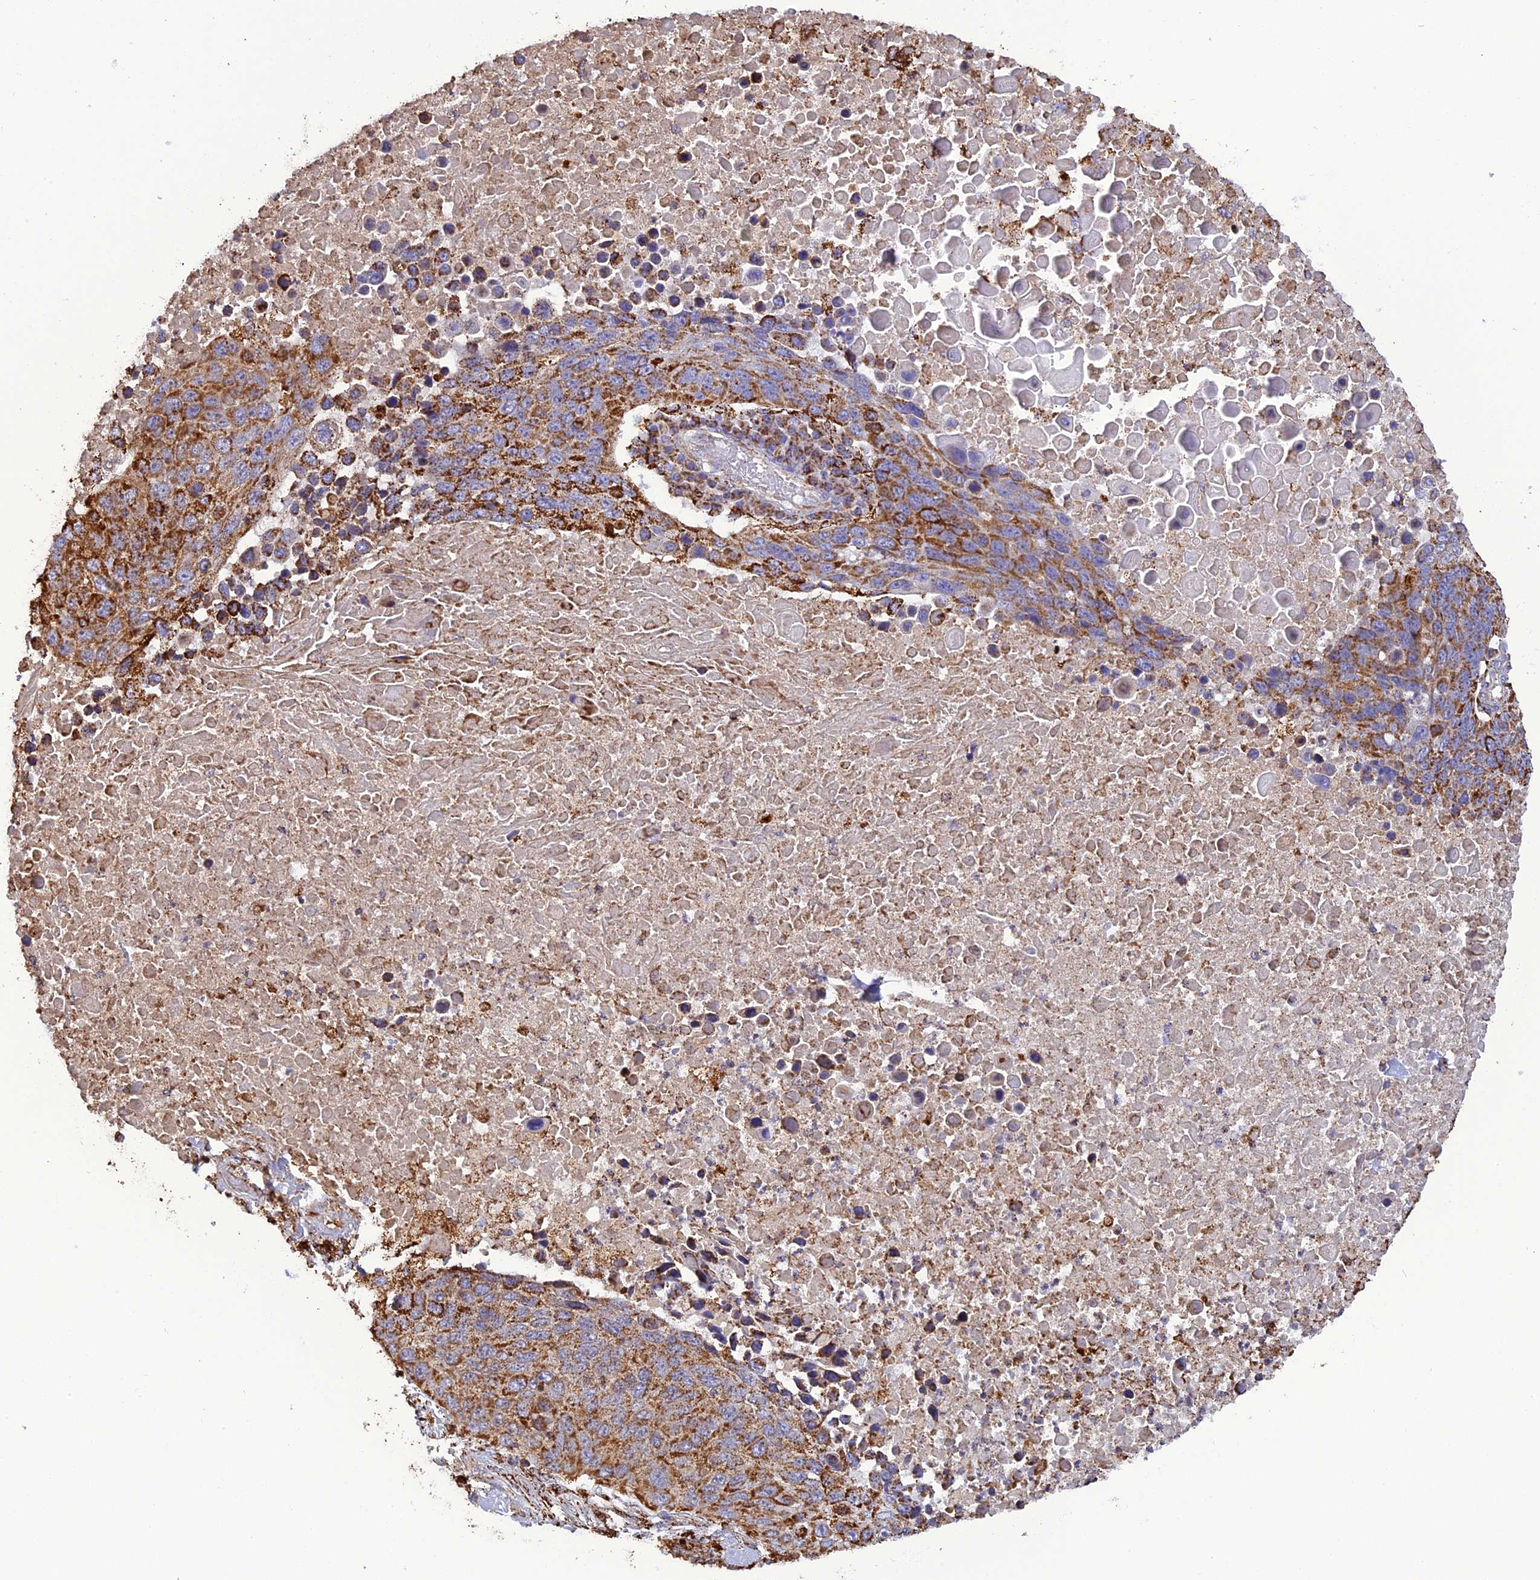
{"staining": {"intensity": "moderate", "quantity": ">75%", "location": "cytoplasmic/membranous"}, "tissue": "lung cancer", "cell_type": "Tumor cells", "image_type": "cancer", "snomed": [{"axis": "morphology", "description": "Normal tissue, NOS"}, {"axis": "morphology", "description": "Squamous cell carcinoma, NOS"}, {"axis": "topography", "description": "Lymph node"}, {"axis": "topography", "description": "Lung"}], "caption": "Immunohistochemistry (IHC) photomicrograph of squamous cell carcinoma (lung) stained for a protein (brown), which reveals medium levels of moderate cytoplasmic/membranous positivity in approximately >75% of tumor cells.", "gene": "KCNG1", "patient": {"sex": "male", "age": 66}}